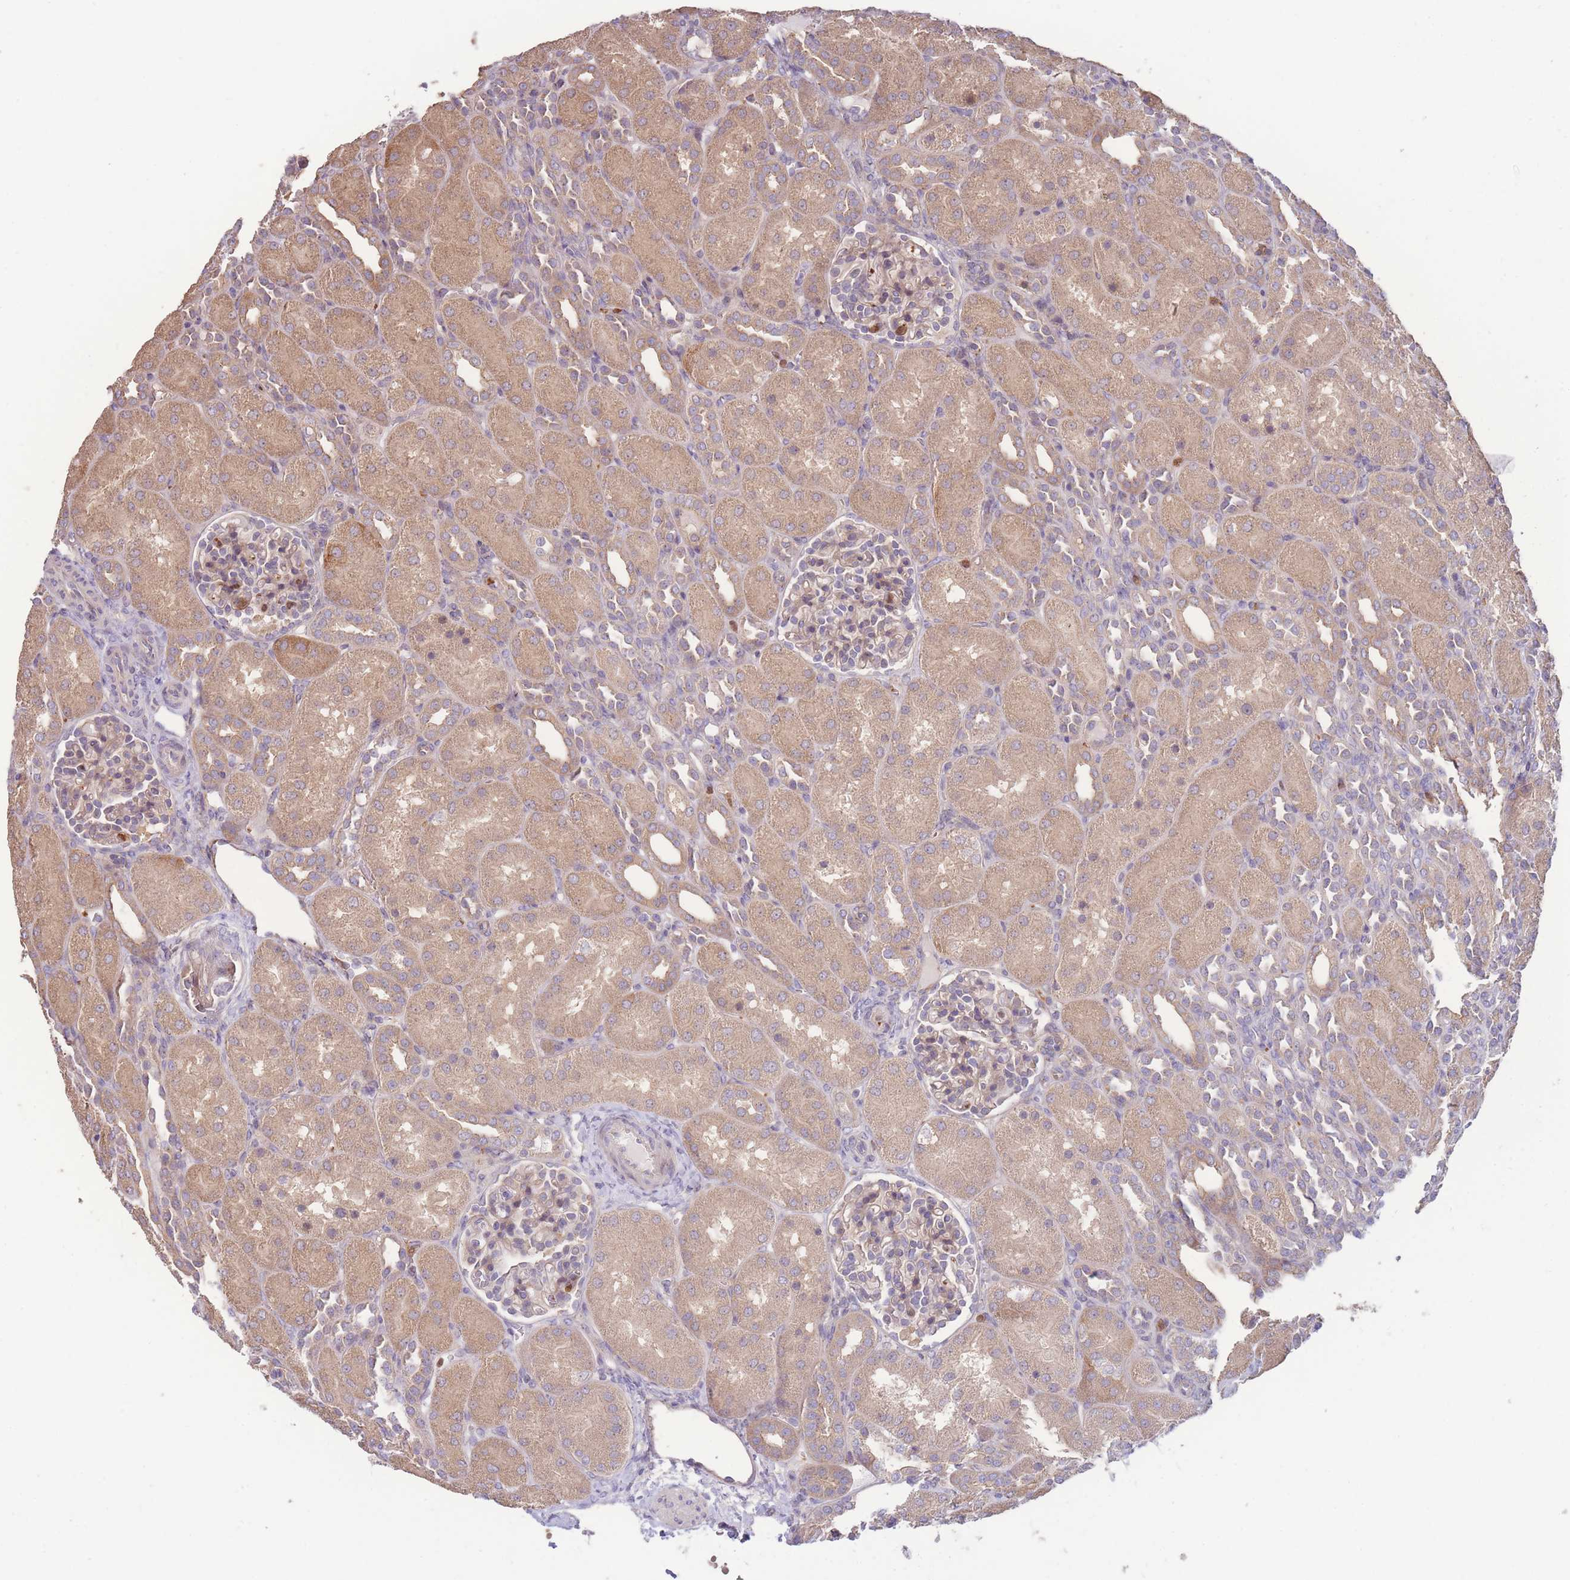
{"staining": {"intensity": "weak", "quantity": "<25%", "location": "cytoplasmic/membranous"}, "tissue": "kidney", "cell_type": "Cells in glomeruli", "image_type": "normal", "snomed": [{"axis": "morphology", "description": "Normal tissue, NOS"}, {"axis": "topography", "description": "Kidney"}], "caption": "This photomicrograph is of normal kidney stained with IHC to label a protein in brown with the nuclei are counter-stained blue. There is no staining in cells in glomeruli. (DAB (3,3'-diaminobenzidine) IHC visualized using brightfield microscopy, high magnification).", "gene": "STEAP3", "patient": {"sex": "male", "age": 1}}